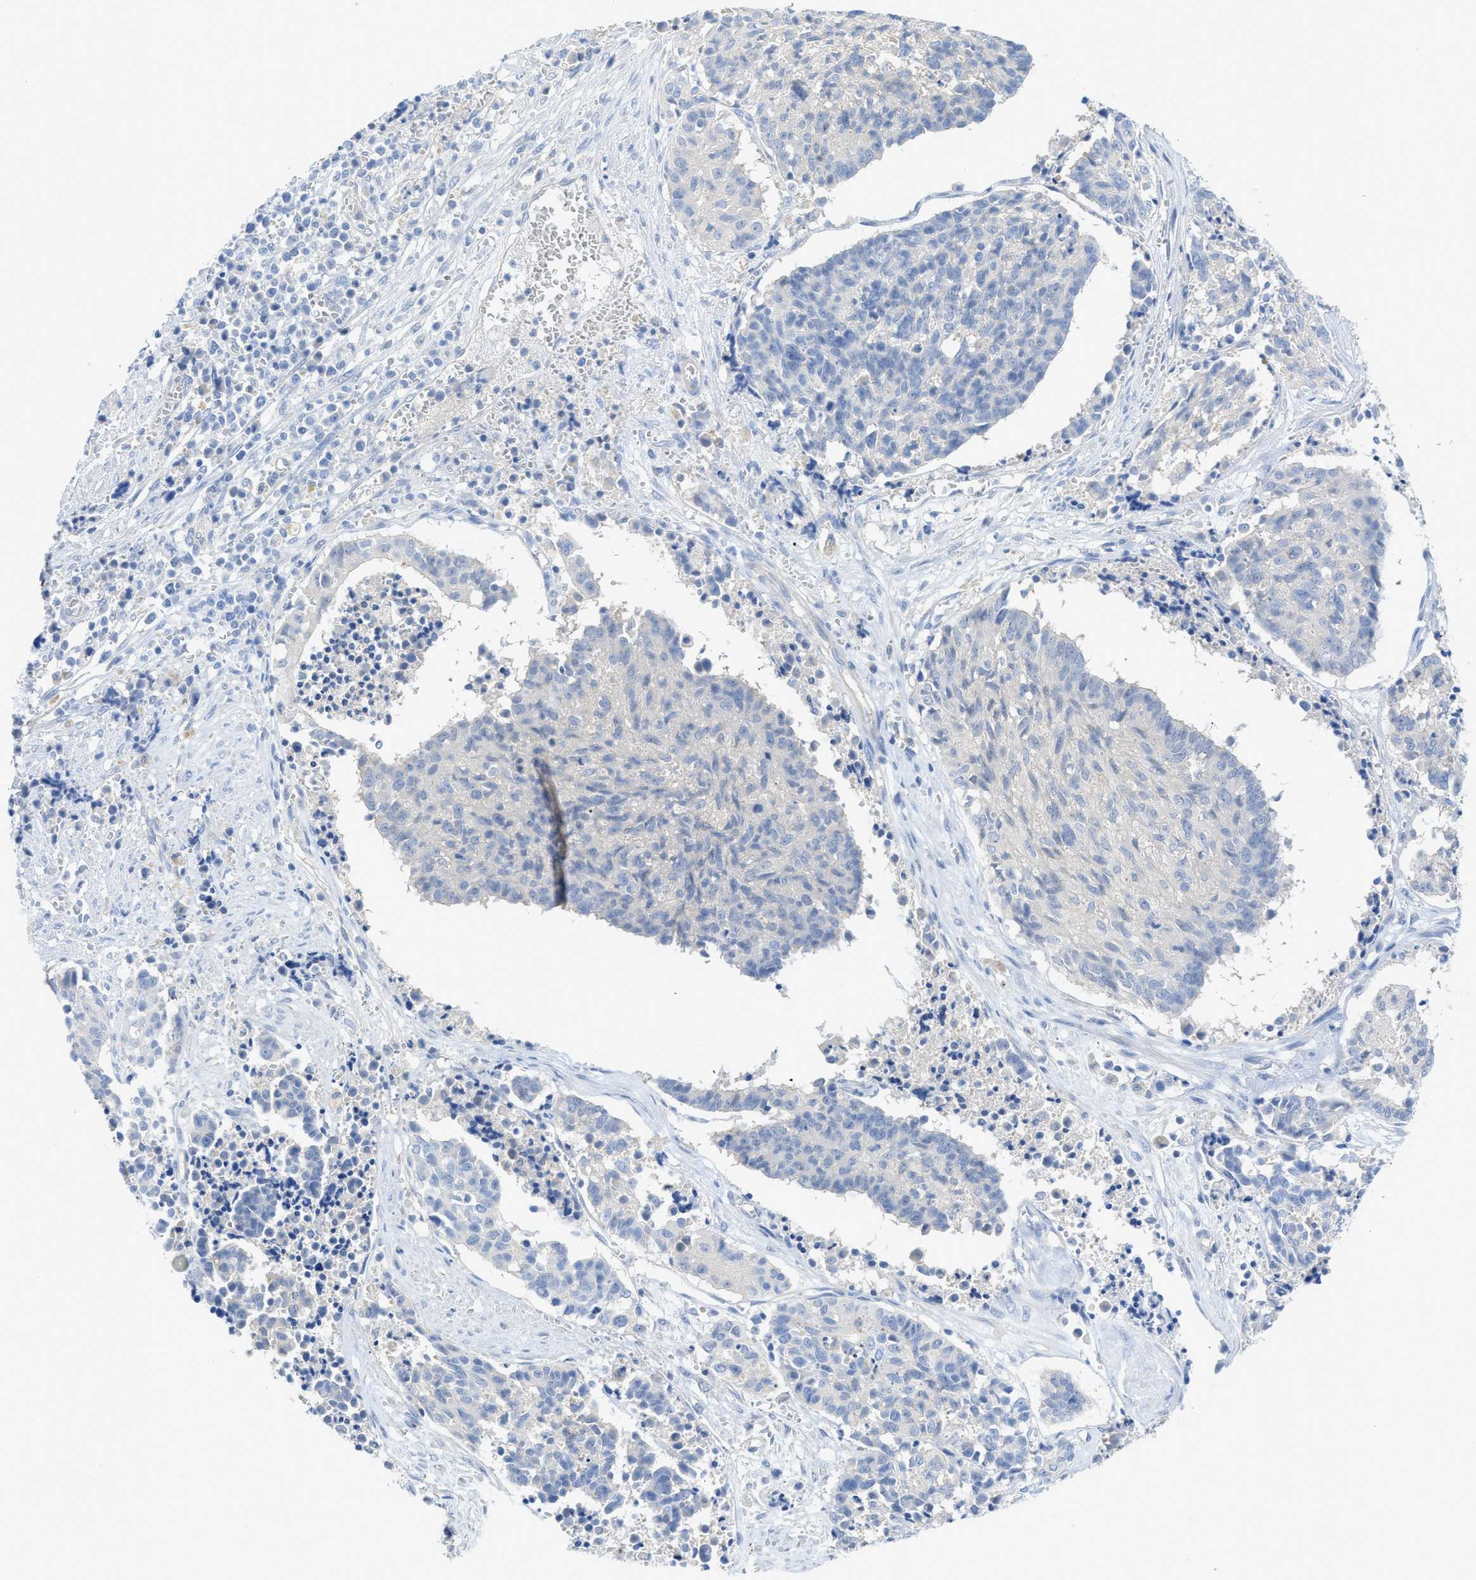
{"staining": {"intensity": "negative", "quantity": "none", "location": "none"}, "tissue": "cervical cancer", "cell_type": "Tumor cells", "image_type": "cancer", "snomed": [{"axis": "morphology", "description": "Squamous cell carcinoma, NOS"}, {"axis": "topography", "description": "Cervix"}], "caption": "This is an IHC histopathology image of human cervical cancer. There is no staining in tumor cells.", "gene": "MYL3", "patient": {"sex": "female", "age": 35}}